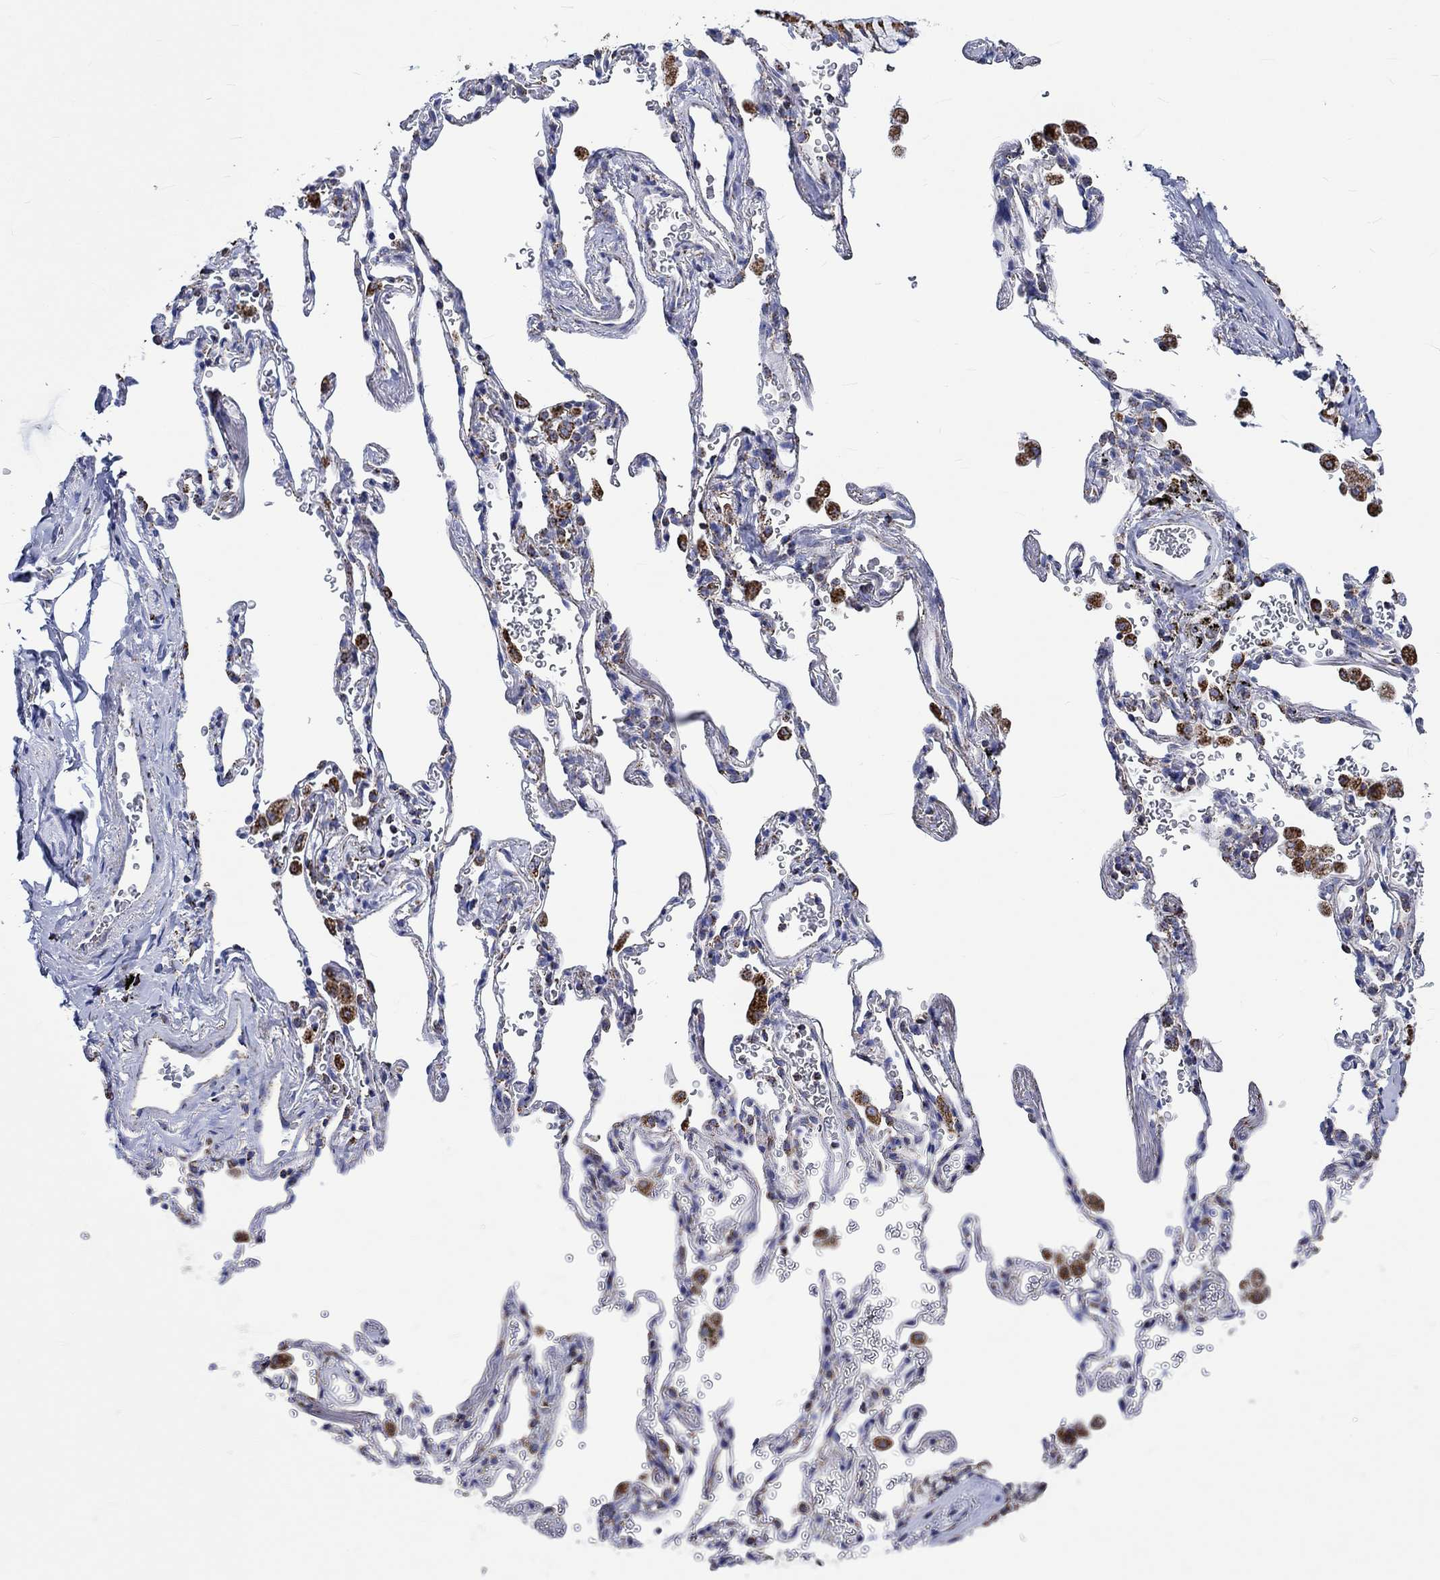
{"staining": {"intensity": "negative", "quantity": "none", "location": "none"}, "tissue": "adipose tissue", "cell_type": "Adipocytes", "image_type": "normal", "snomed": [{"axis": "morphology", "description": "Normal tissue, NOS"}, {"axis": "morphology", "description": "Adenocarcinoma, NOS"}, {"axis": "topography", "description": "Cartilage tissue"}, {"axis": "topography", "description": "Lung"}], "caption": "DAB immunohistochemical staining of benign adipose tissue exhibits no significant positivity in adipocytes. (Brightfield microscopy of DAB (3,3'-diaminobenzidine) IHC at high magnification).", "gene": "RCE1", "patient": {"sex": "male", "age": 59}}